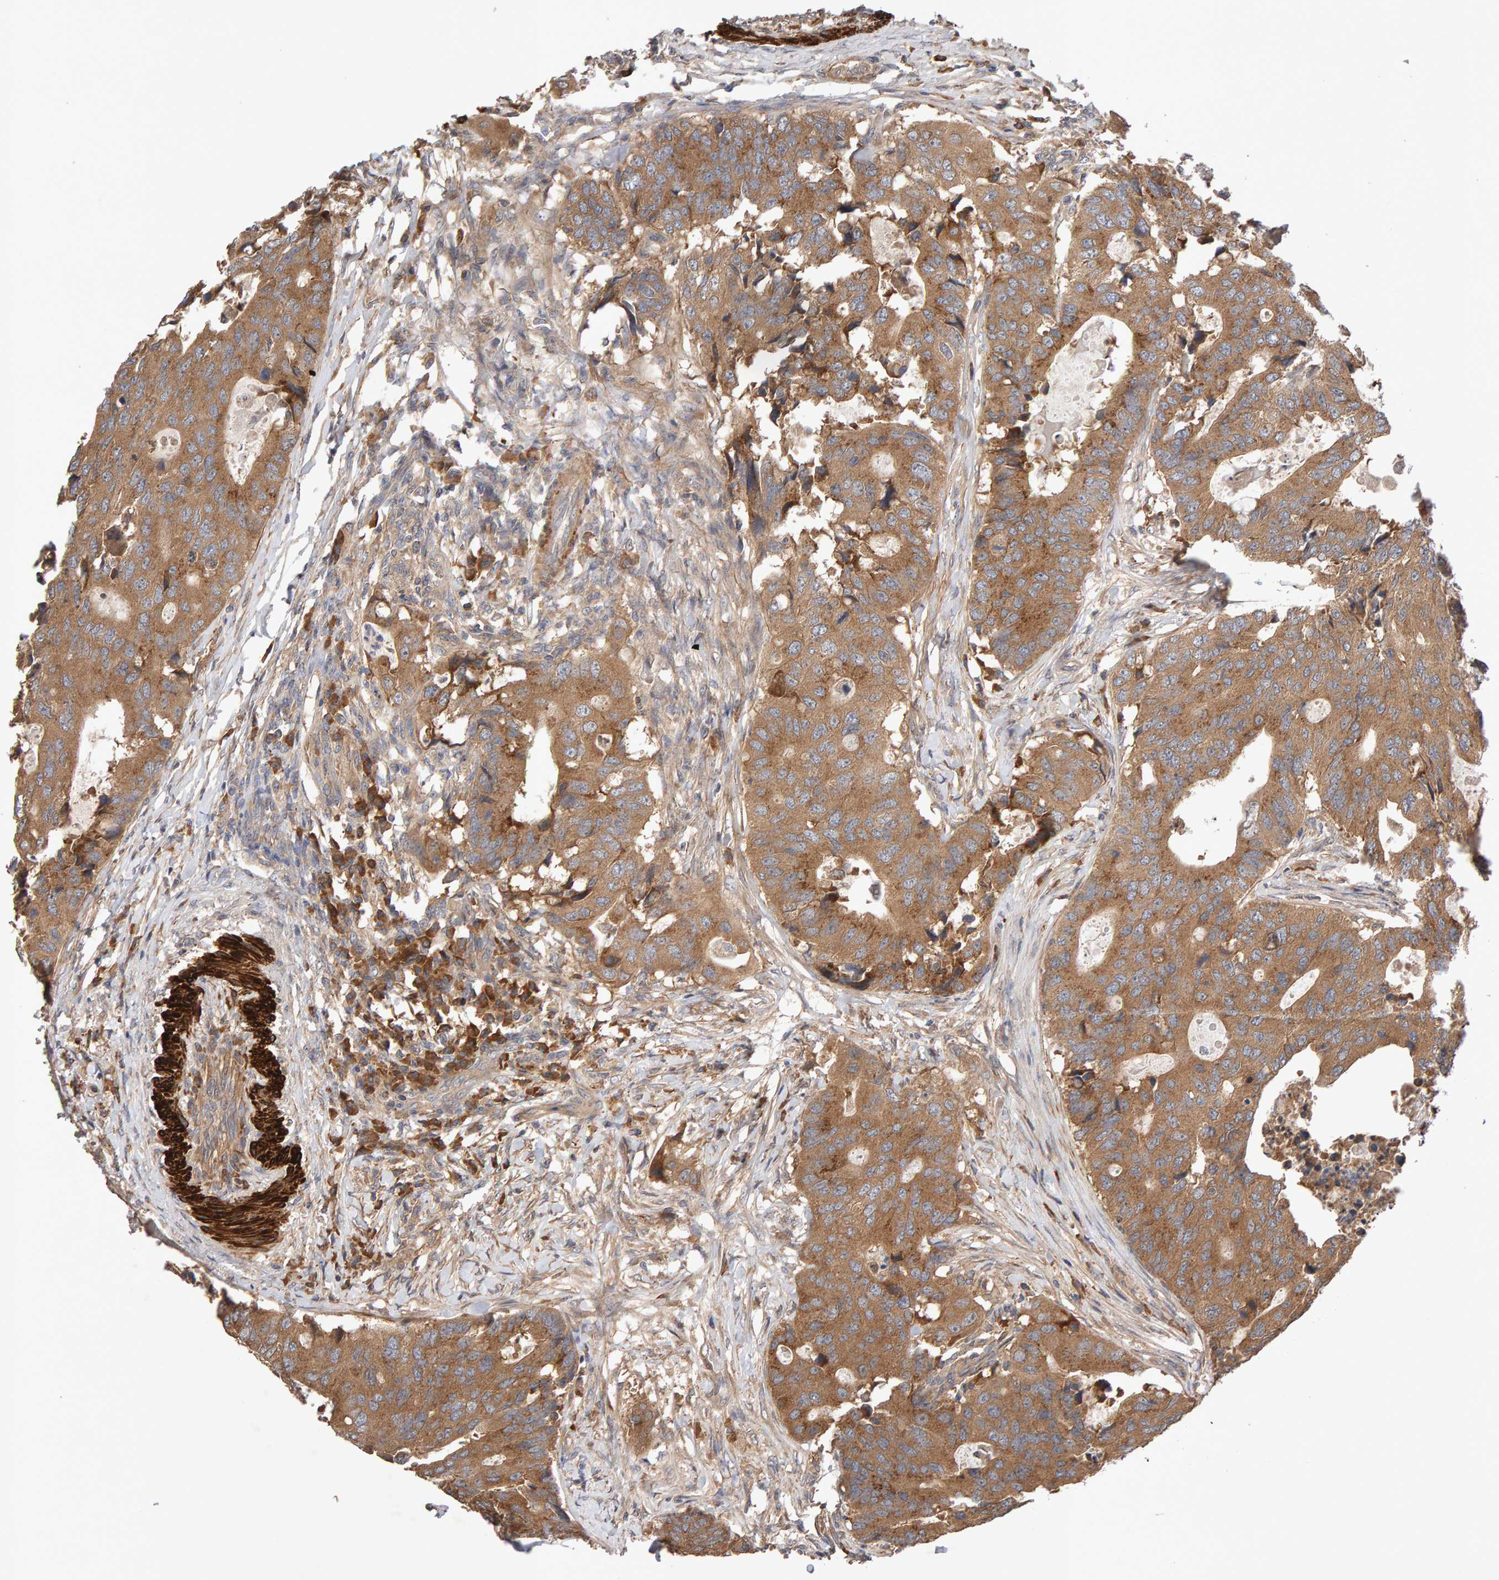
{"staining": {"intensity": "moderate", "quantity": ">75%", "location": "cytoplasmic/membranous"}, "tissue": "colorectal cancer", "cell_type": "Tumor cells", "image_type": "cancer", "snomed": [{"axis": "morphology", "description": "Adenocarcinoma, NOS"}, {"axis": "topography", "description": "Colon"}], "caption": "Colorectal cancer stained with a brown dye exhibits moderate cytoplasmic/membranous positive staining in approximately >75% of tumor cells.", "gene": "RNF19A", "patient": {"sex": "male", "age": 71}}